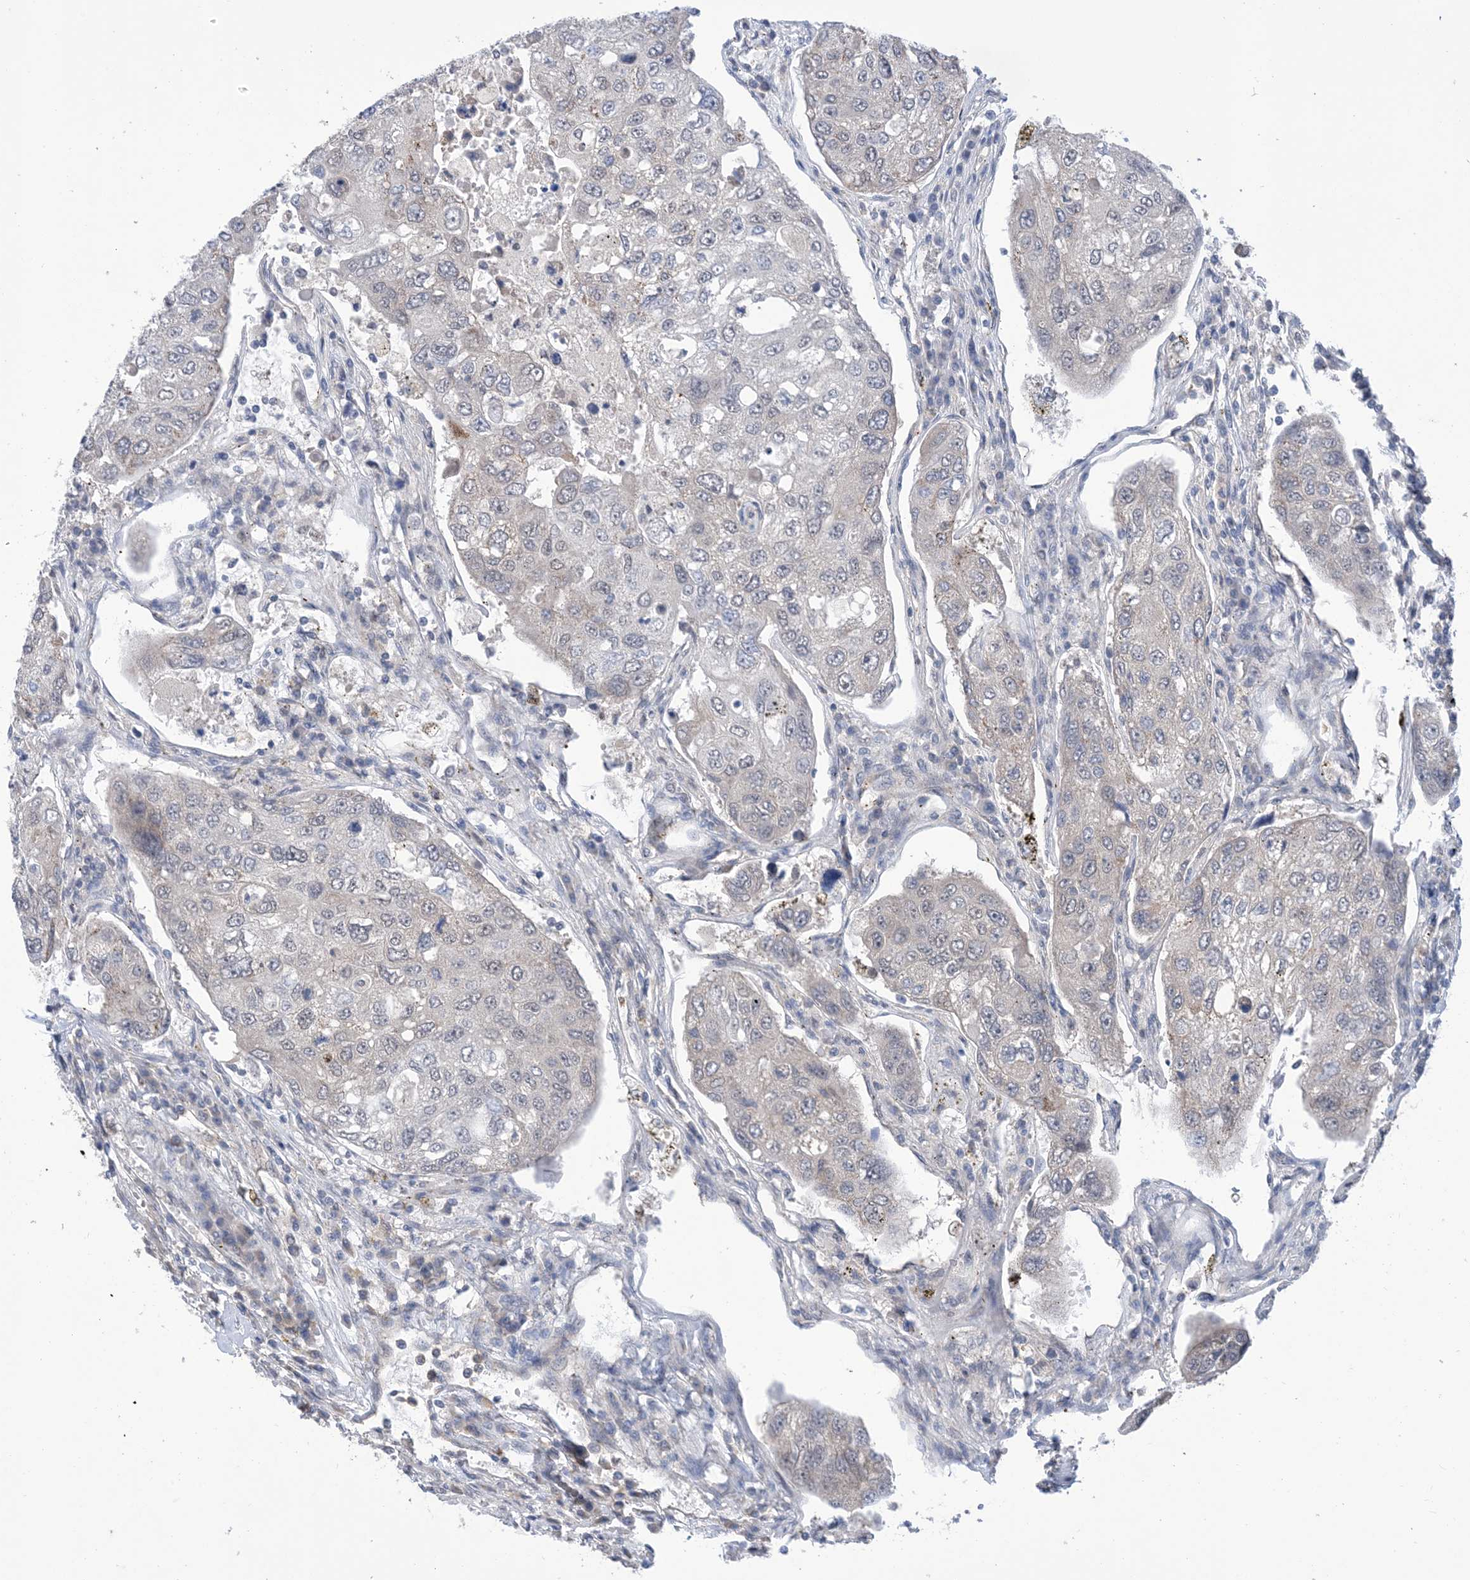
{"staining": {"intensity": "negative", "quantity": "none", "location": "none"}, "tissue": "urothelial cancer", "cell_type": "Tumor cells", "image_type": "cancer", "snomed": [{"axis": "morphology", "description": "Urothelial carcinoma, High grade"}, {"axis": "topography", "description": "Lymph node"}, {"axis": "topography", "description": "Urinary bladder"}], "caption": "DAB immunohistochemical staining of high-grade urothelial carcinoma displays no significant positivity in tumor cells.", "gene": "EHBP1", "patient": {"sex": "male", "age": 51}}